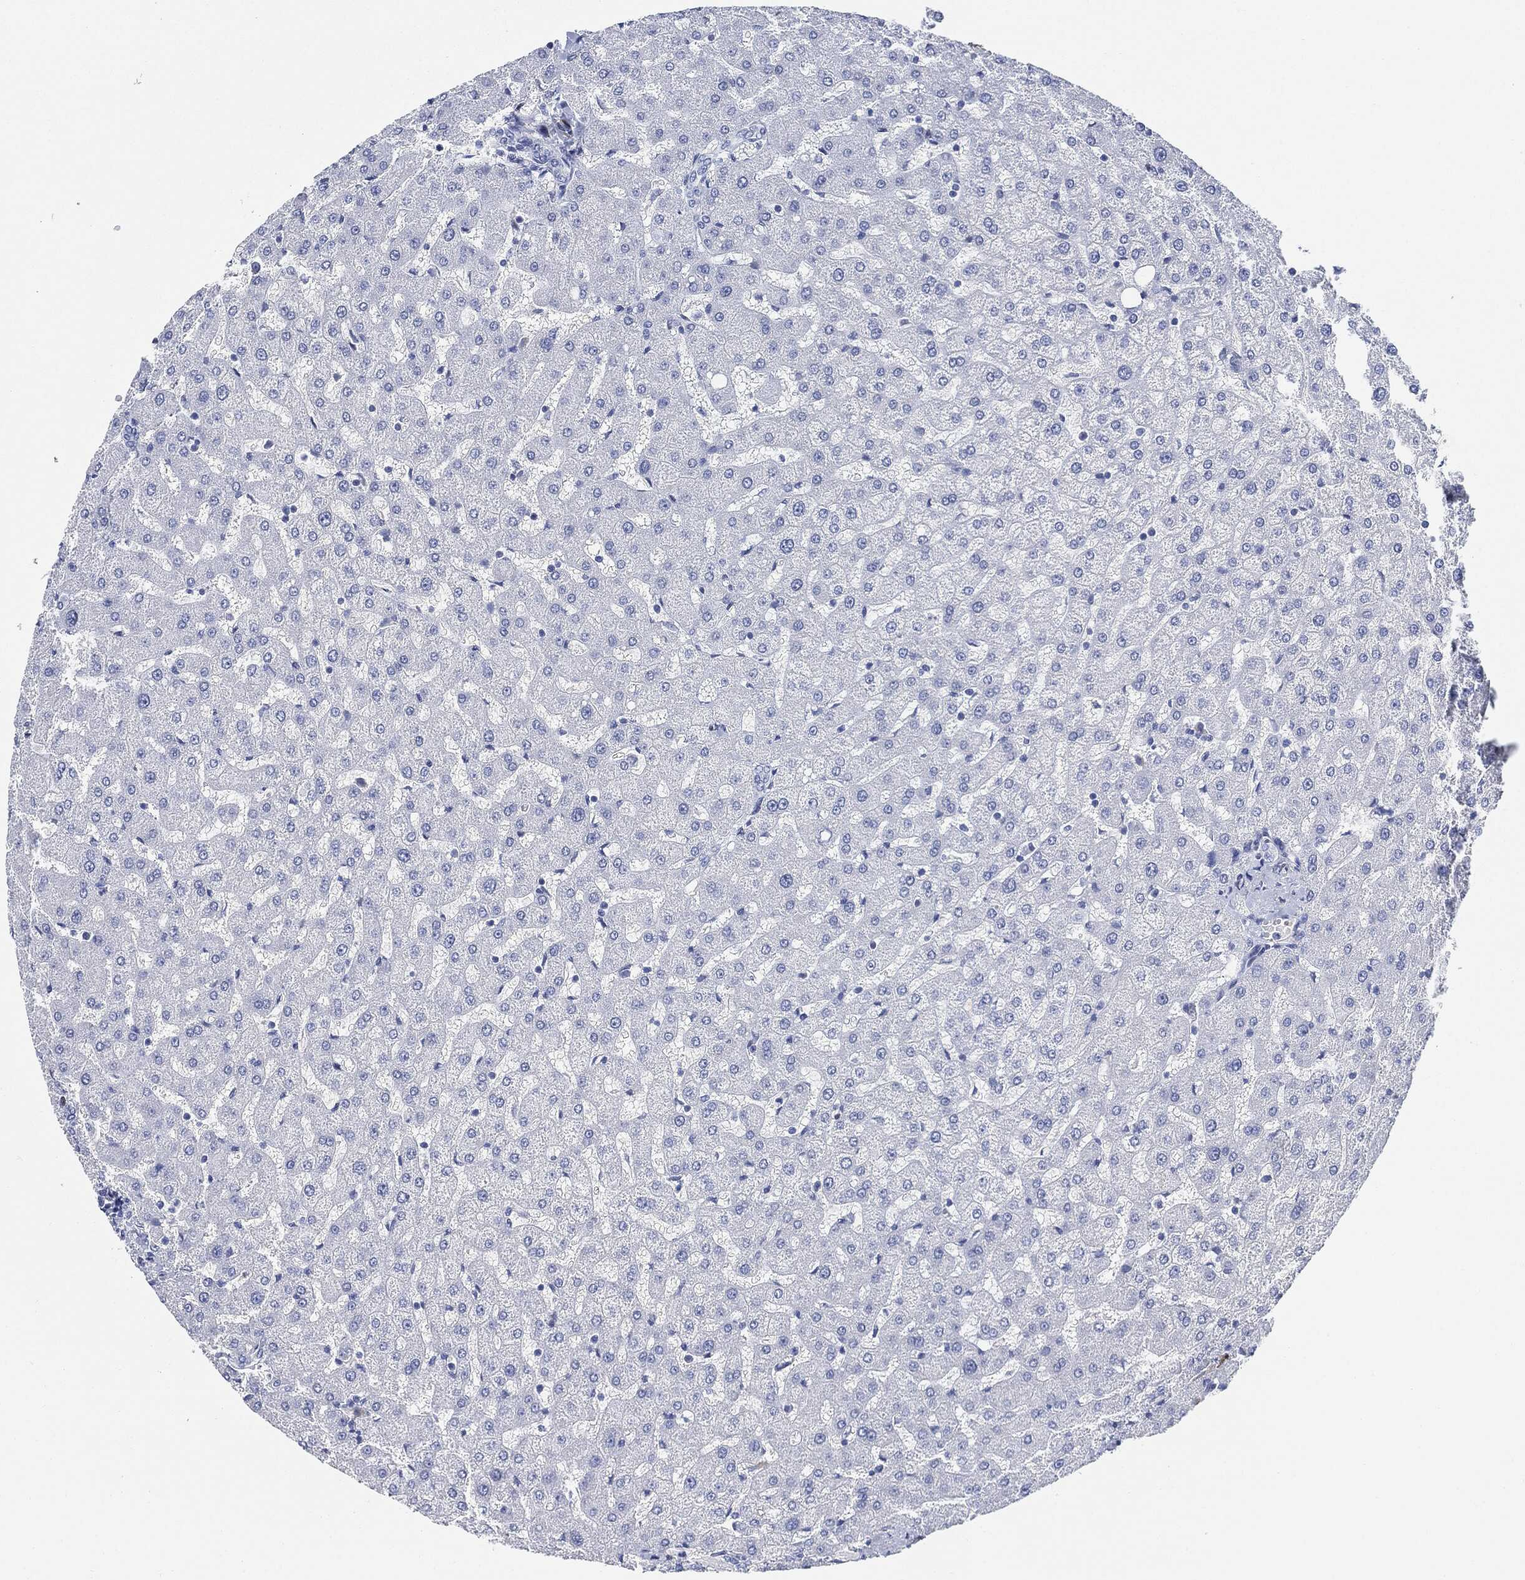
{"staining": {"intensity": "negative", "quantity": "none", "location": "none"}, "tissue": "liver", "cell_type": "Cholangiocytes", "image_type": "normal", "snomed": [{"axis": "morphology", "description": "Normal tissue, NOS"}, {"axis": "topography", "description": "Liver"}], "caption": "Normal liver was stained to show a protein in brown. There is no significant positivity in cholangiocytes. Brightfield microscopy of immunohistochemistry stained with DAB (brown) and hematoxylin (blue), captured at high magnification.", "gene": "TAGLN", "patient": {"sex": "female", "age": 50}}